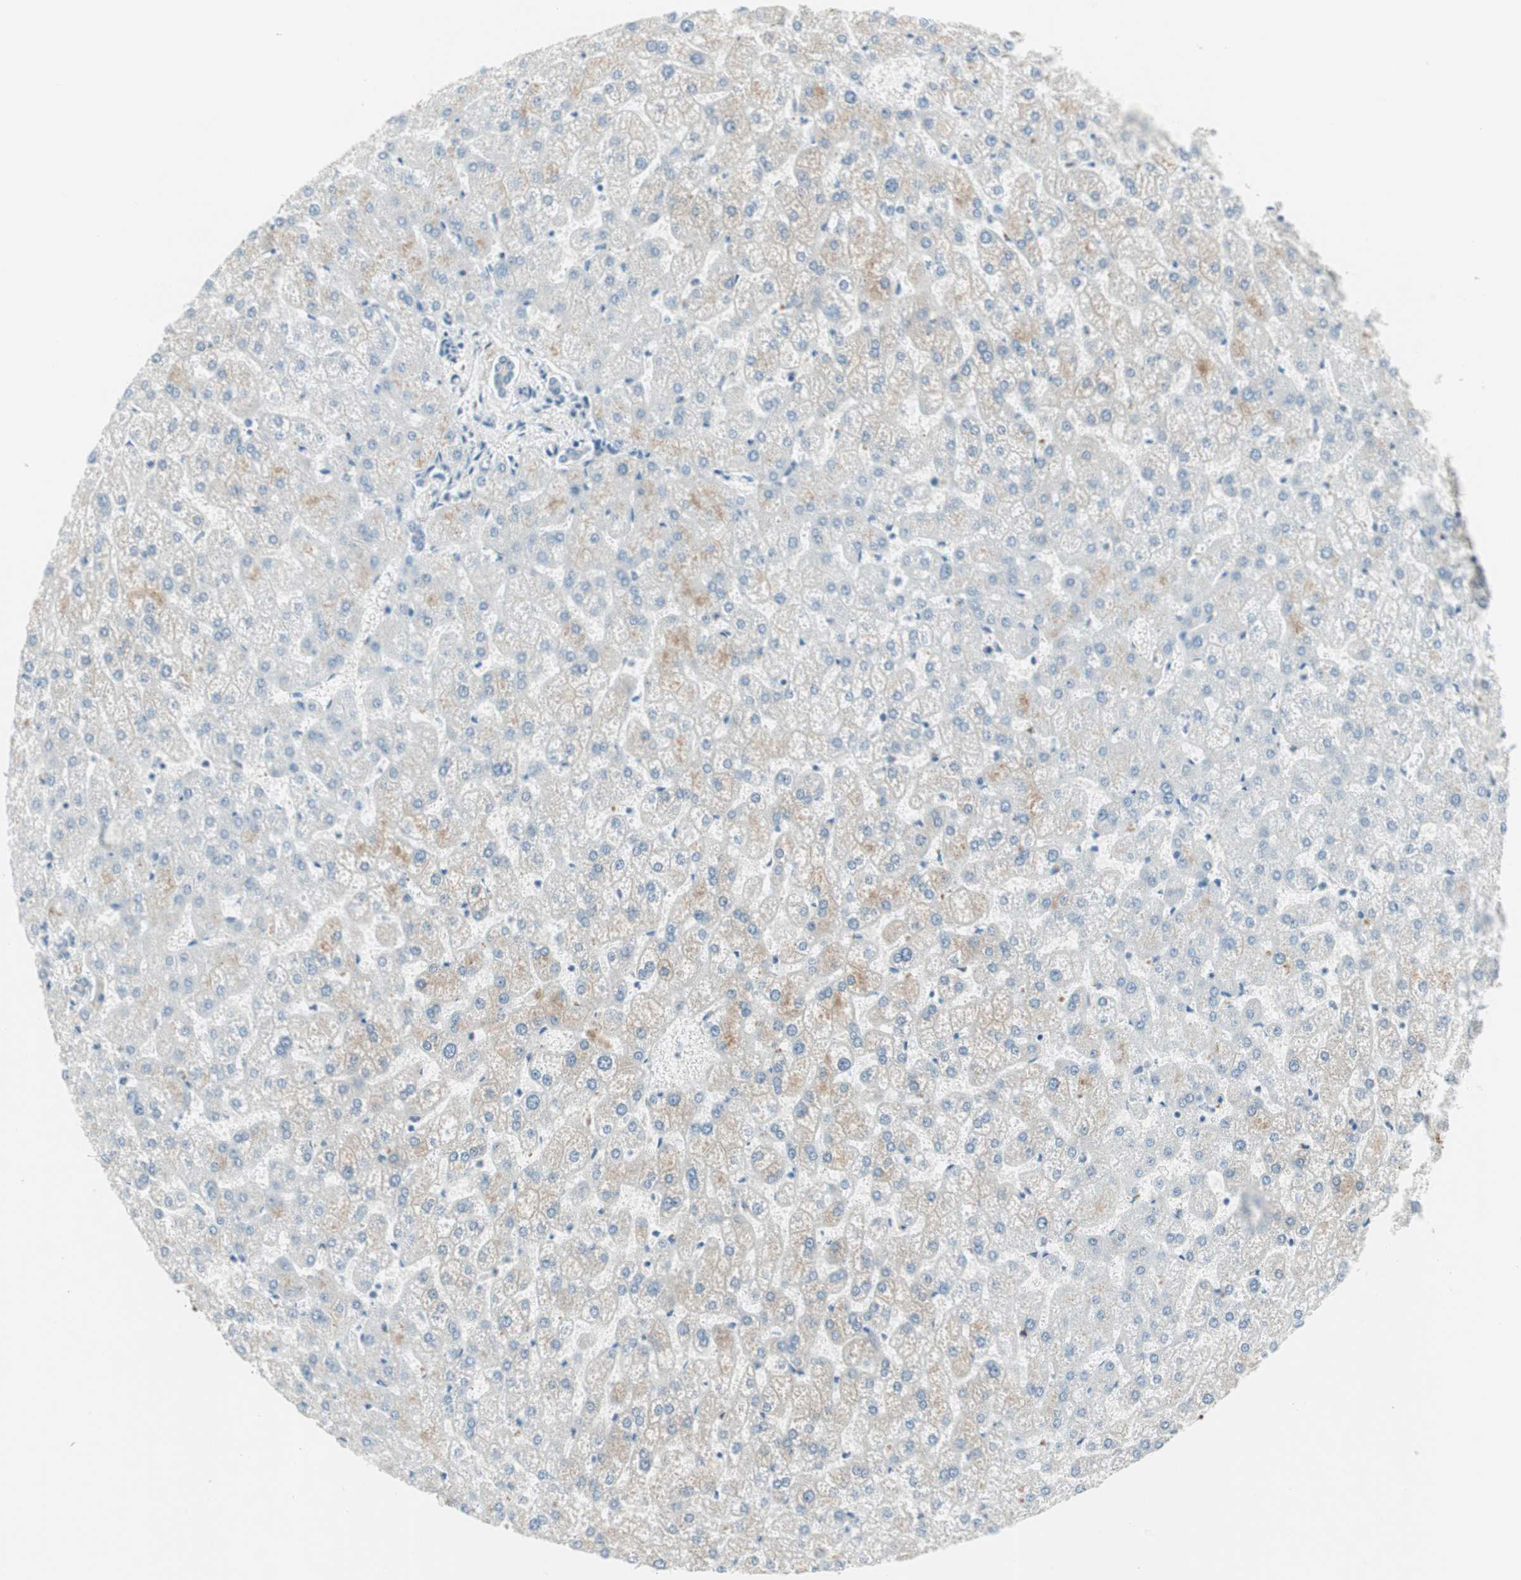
{"staining": {"intensity": "negative", "quantity": "none", "location": "none"}, "tissue": "liver", "cell_type": "Cholangiocytes", "image_type": "normal", "snomed": [{"axis": "morphology", "description": "Normal tissue, NOS"}, {"axis": "topography", "description": "Liver"}], "caption": "Protein analysis of unremarkable liver demonstrates no significant positivity in cholangiocytes.", "gene": "ITLN2", "patient": {"sex": "female", "age": 32}}